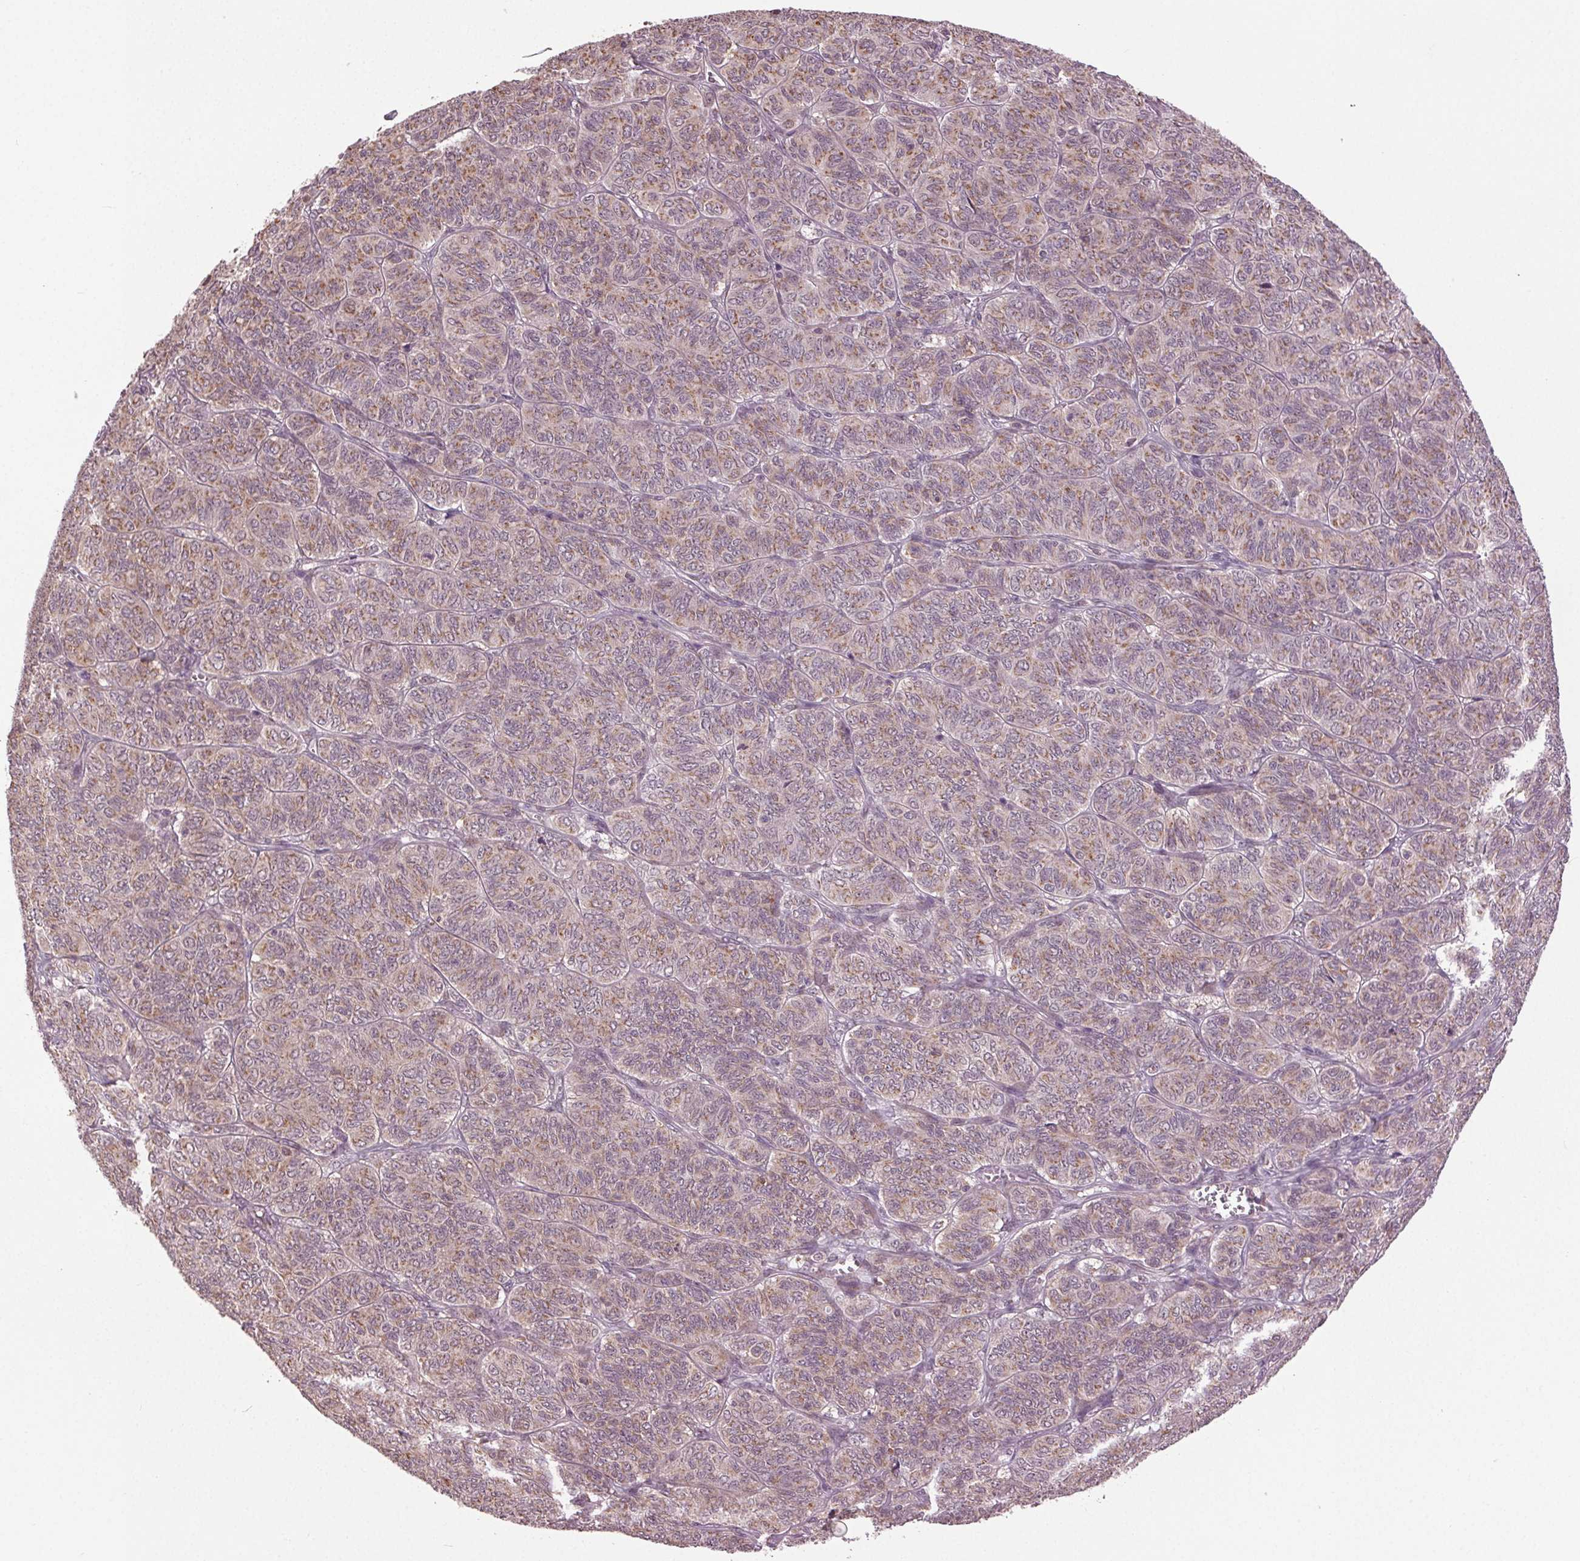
{"staining": {"intensity": "weak", "quantity": "25%-75%", "location": "cytoplasmic/membranous"}, "tissue": "ovarian cancer", "cell_type": "Tumor cells", "image_type": "cancer", "snomed": [{"axis": "morphology", "description": "Carcinoma, endometroid"}, {"axis": "topography", "description": "Ovary"}], "caption": "Immunohistochemistry (IHC) photomicrograph of neoplastic tissue: ovarian cancer (endometroid carcinoma) stained using immunohistochemistry (IHC) demonstrates low levels of weak protein expression localized specifically in the cytoplasmic/membranous of tumor cells, appearing as a cytoplasmic/membranous brown color.", "gene": "BSDC1", "patient": {"sex": "female", "age": 80}}